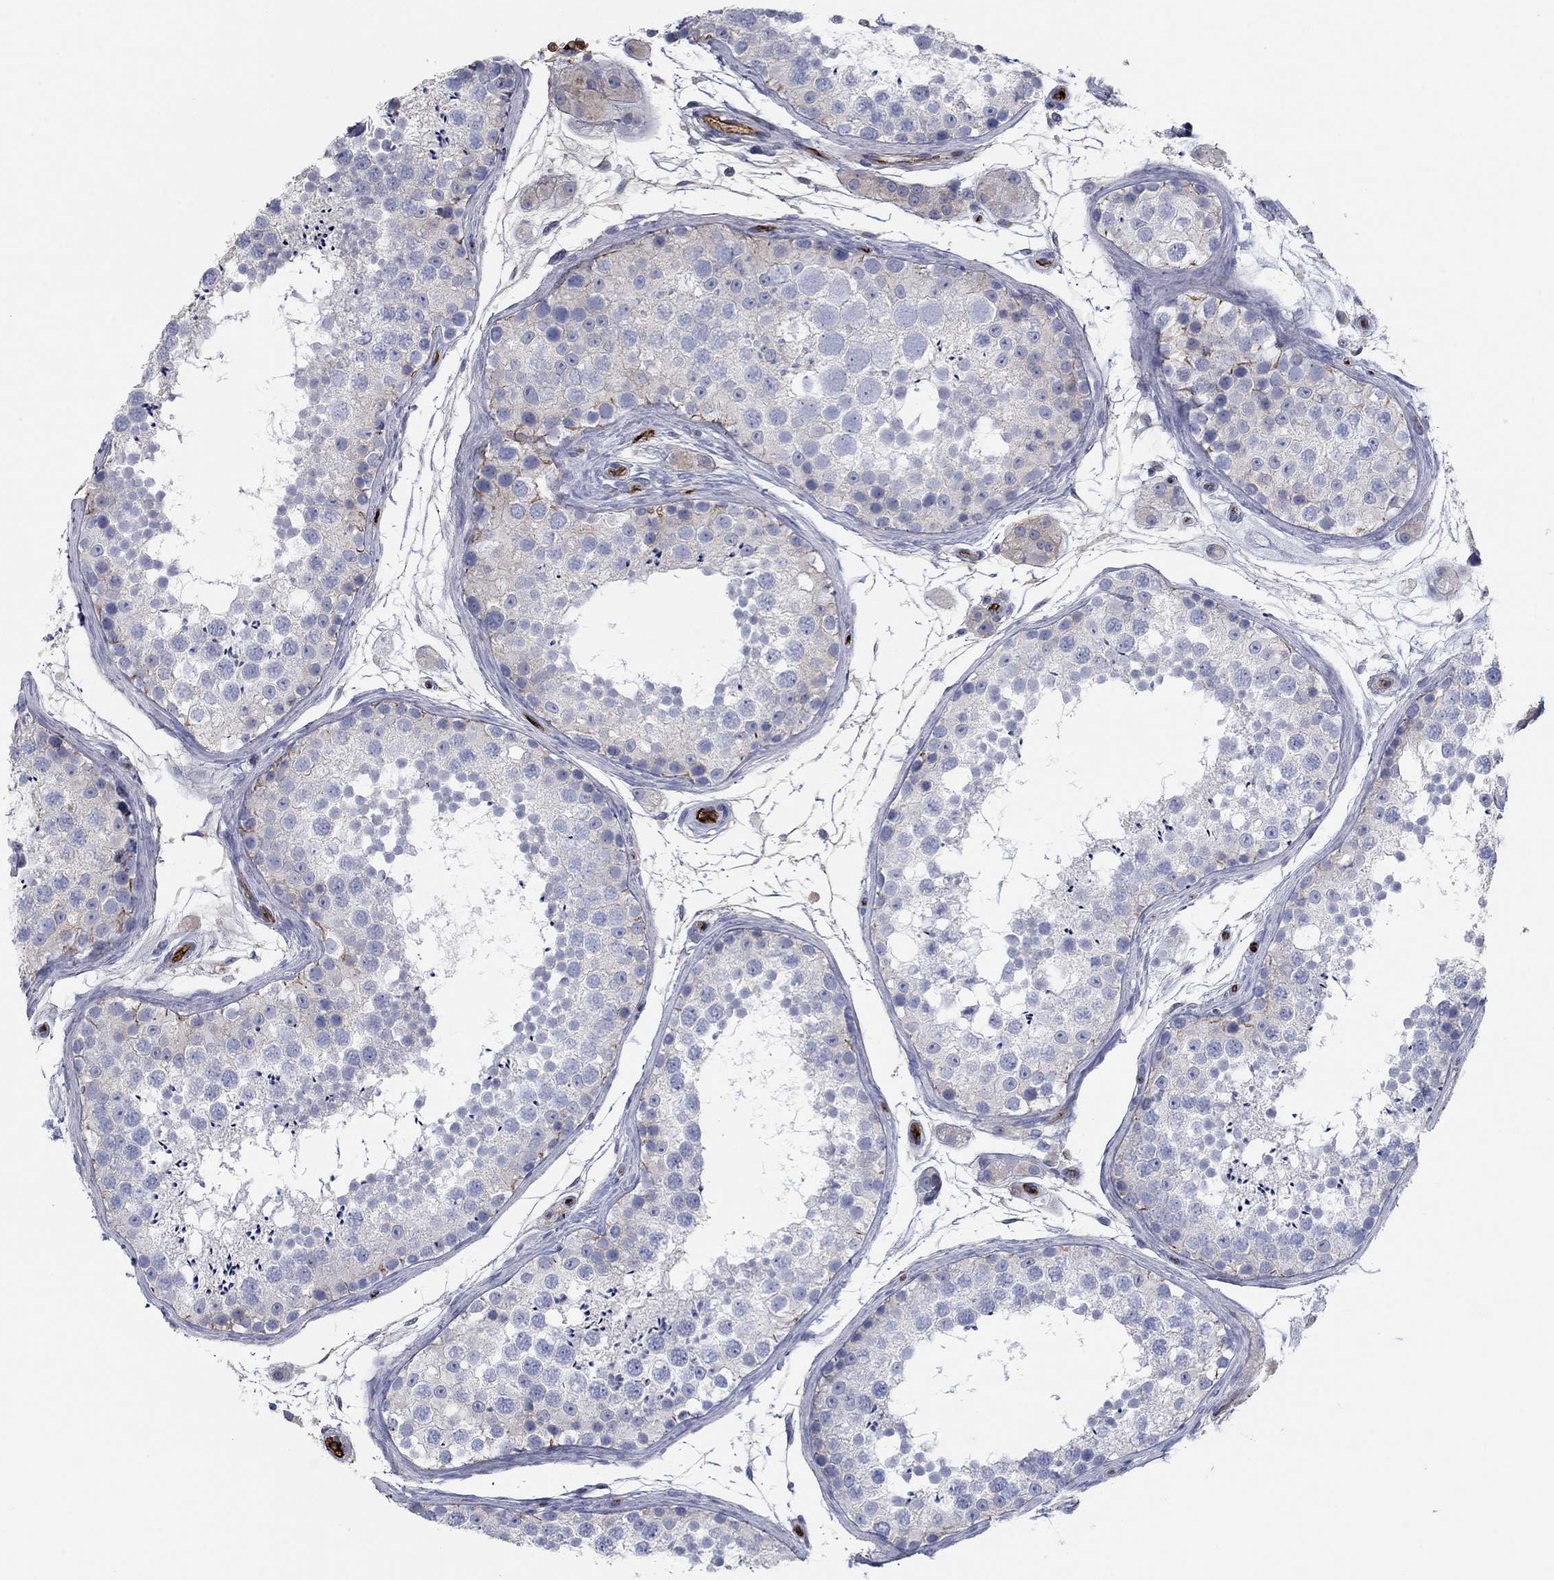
{"staining": {"intensity": "moderate", "quantity": "<25%", "location": "cytoplasmic/membranous"}, "tissue": "testis", "cell_type": "Cells in seminiferous ducts", "image_type": "normal", "snomed": [{"axis": "morphology", "description": "Normal tissue, NOS"}, {"axis": "topography", "description": "Testis"}], "caption": "Unremarkable testis exhibits moderate cytoplasmic/membranous staining in approximately <25% of cells in seminiferous ducts.", "gene": "APOC3", "patient": {"sex": "male", "age": 41}}